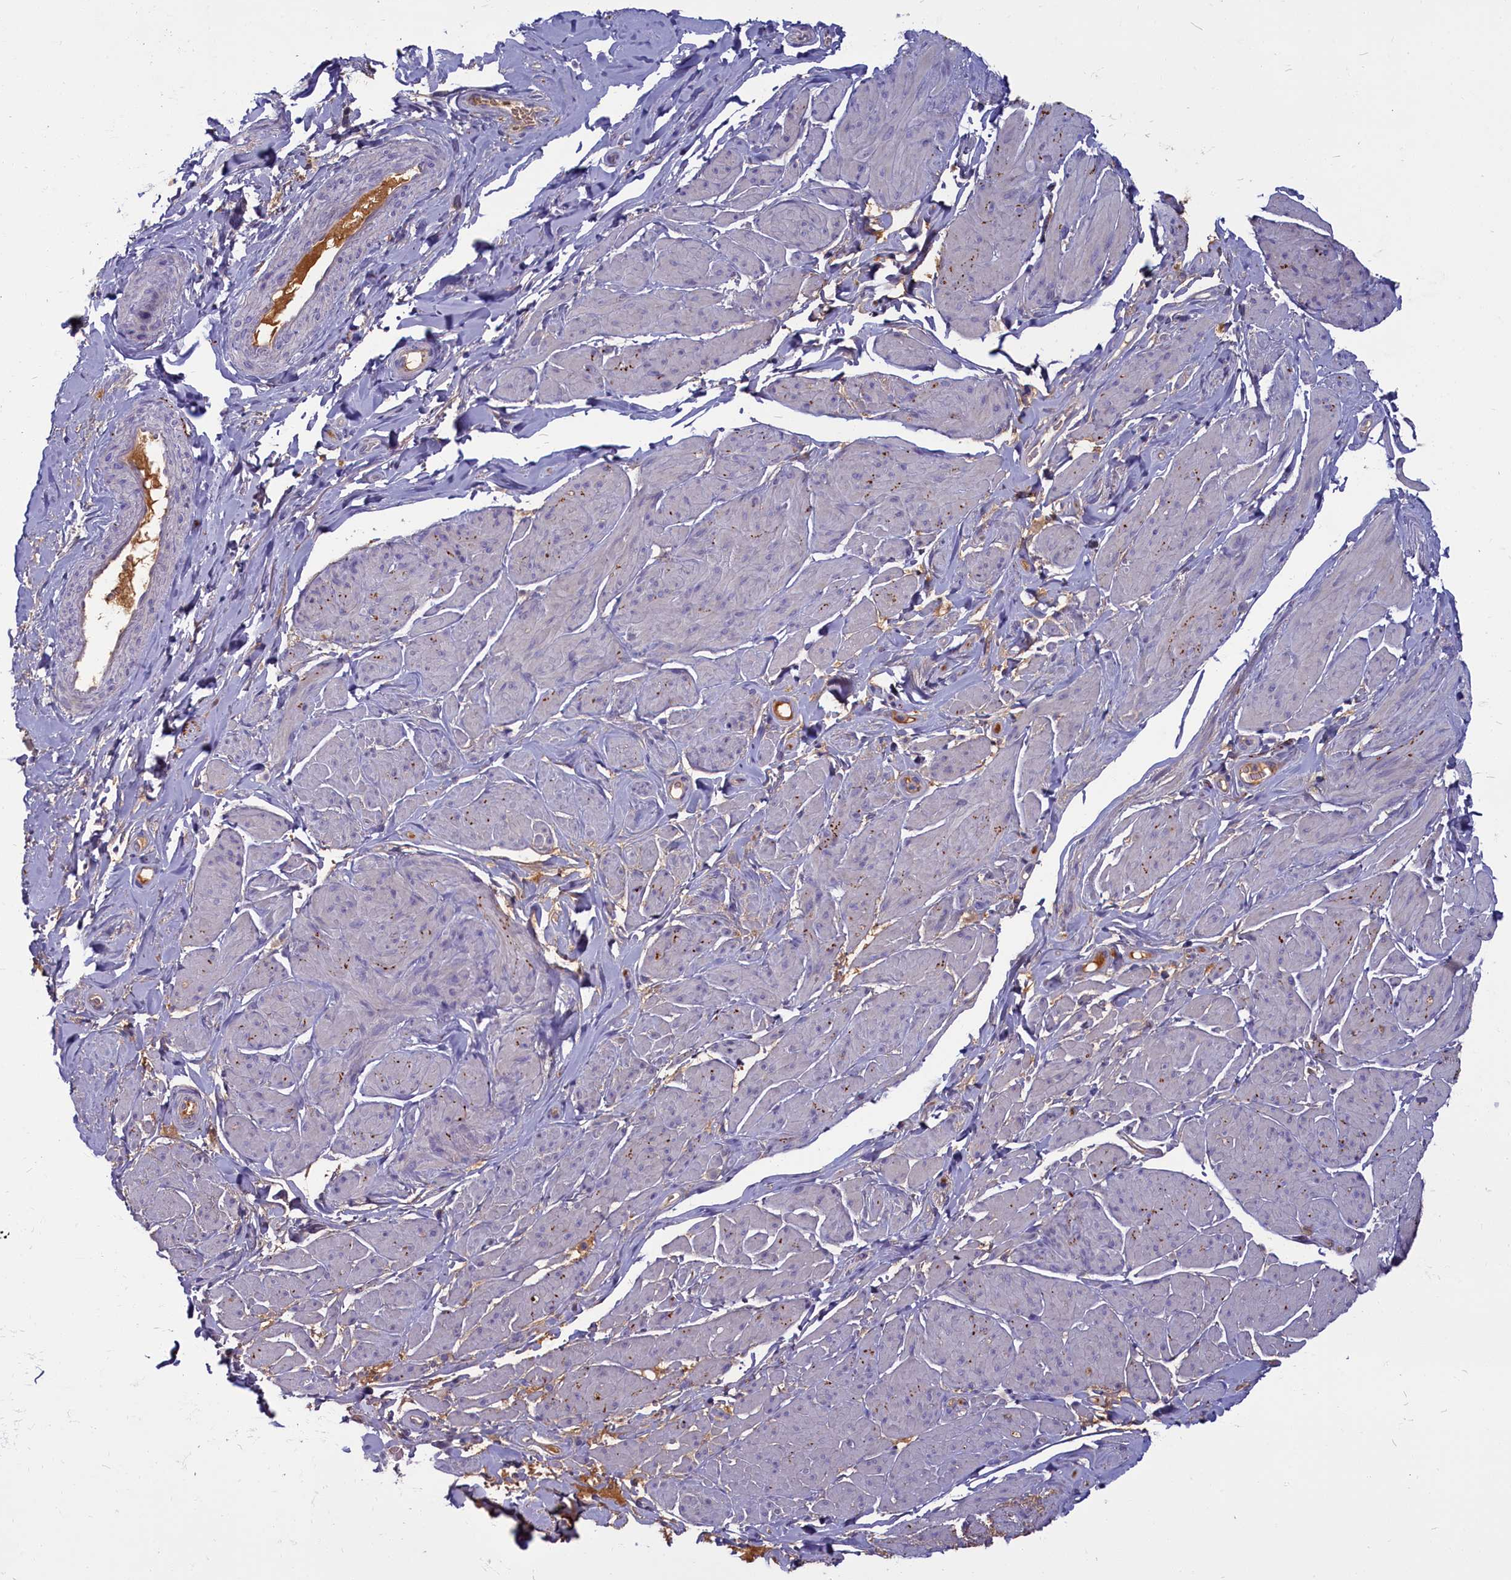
{"staining": {"intensity": "weak", "quantity": "<25%", "location": "cytoplasmic/membranous"}, "tissue": "smooth muscle", "cell_type": "Smooth muscle cells", "image_type": "normal", "snomed": [{"axis": "morphology", "description": "Normal tissue, NOS"}, {"axis": "topography", "description": "Smooth muscle"}, {"axis": "topography", "description": "Peripheral nerve tissue"}], "caption": "Protein analysis of unremarkable smooth muscle demonstrates no significant expression in smooth muscle cells.", "gene": "SV2C", "patient": {"sex": "male", "age": 69}}